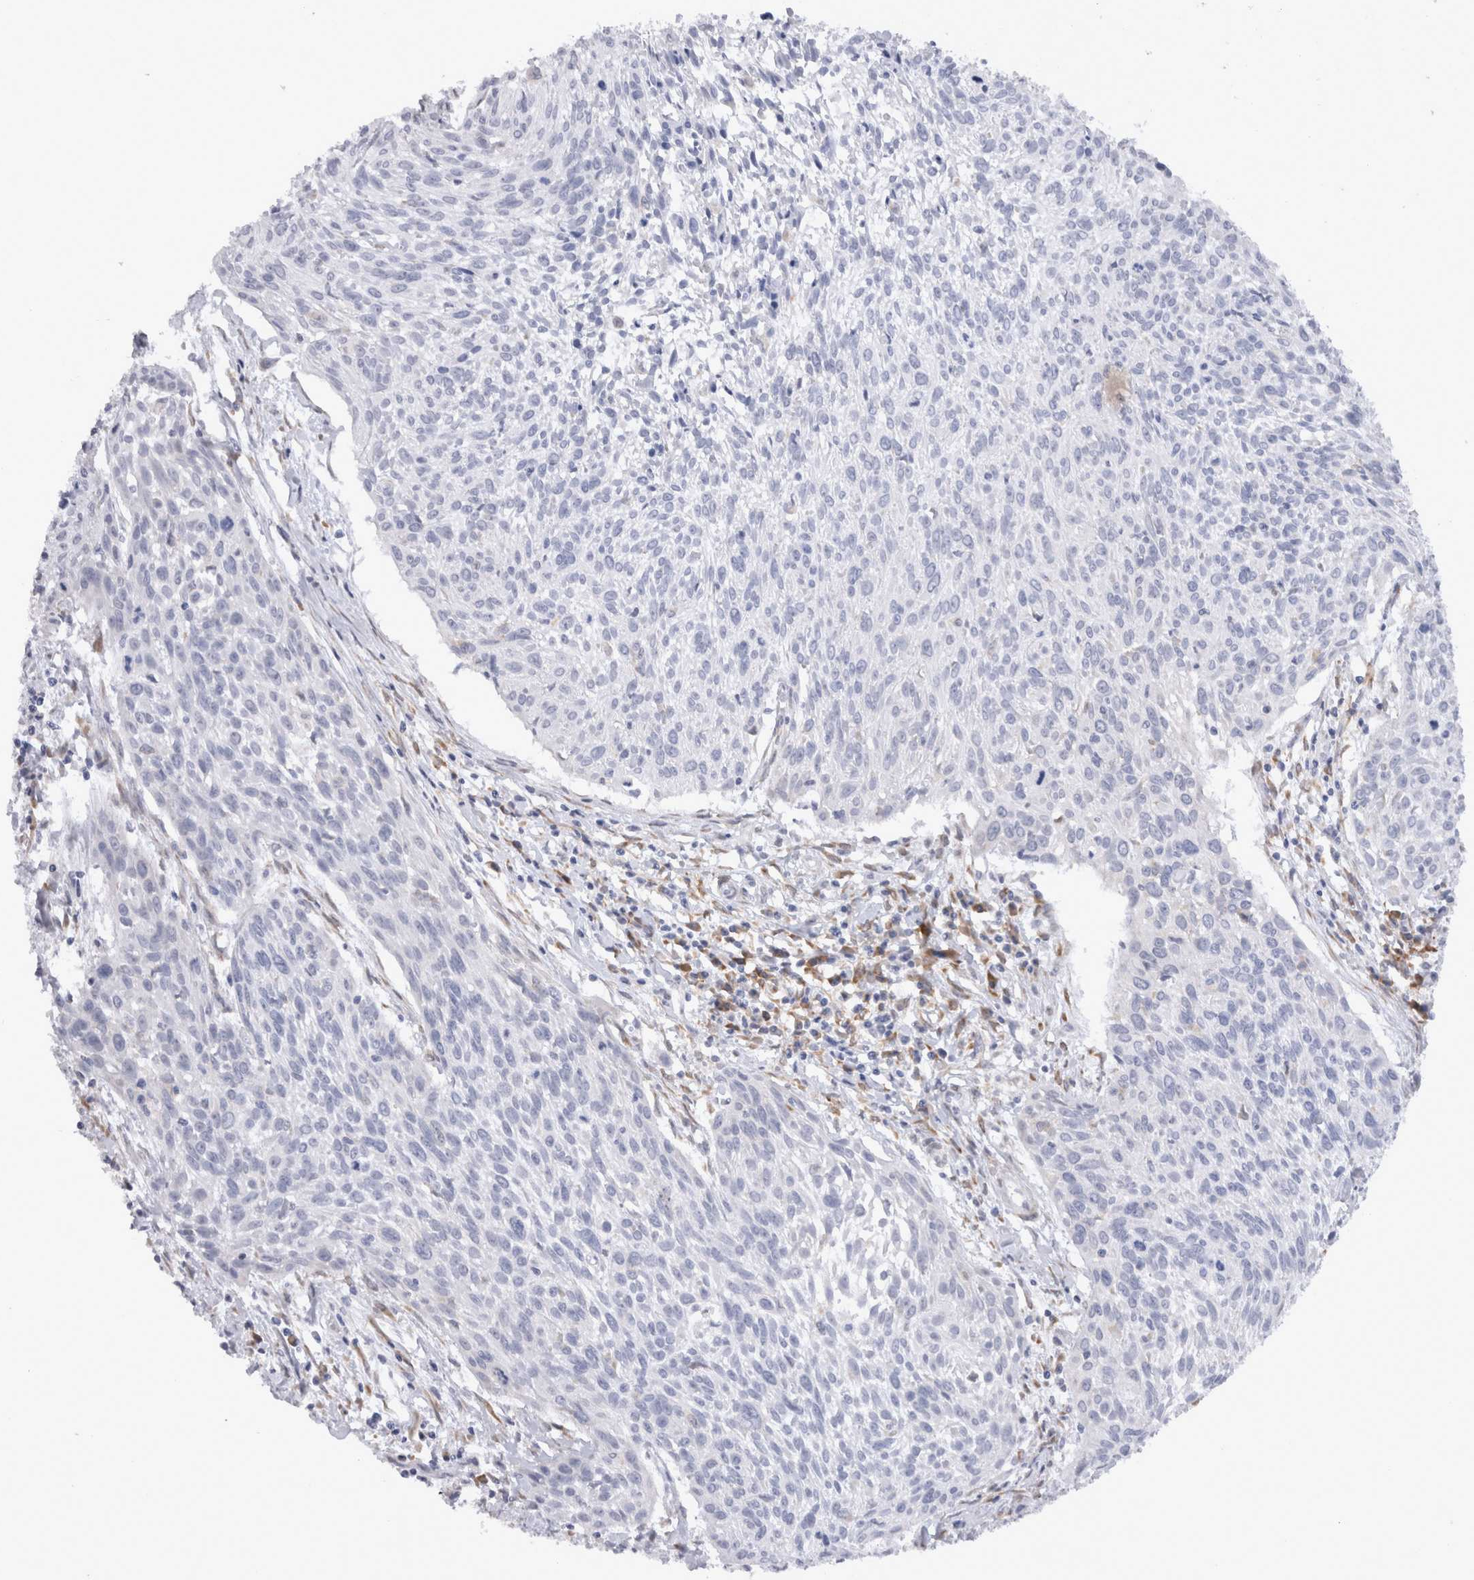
{"staining": {"intensity": "negative", "quantity": "none", "location": "none"}, "tissue": "cervical cancer", "cell_type": "Tumor cells", "image_type": "cancer", "snomed": [{"axis": "morphology", "description": "Squamous cell carcinoma, NOS"}, {"axis": "topography", "description": "Cervix"}], "caption": "Tumor cells show no significant protein staining in cervical cancer.", "gene": "VCPIP1", "patient": {"sex": "female", "age": 51}}